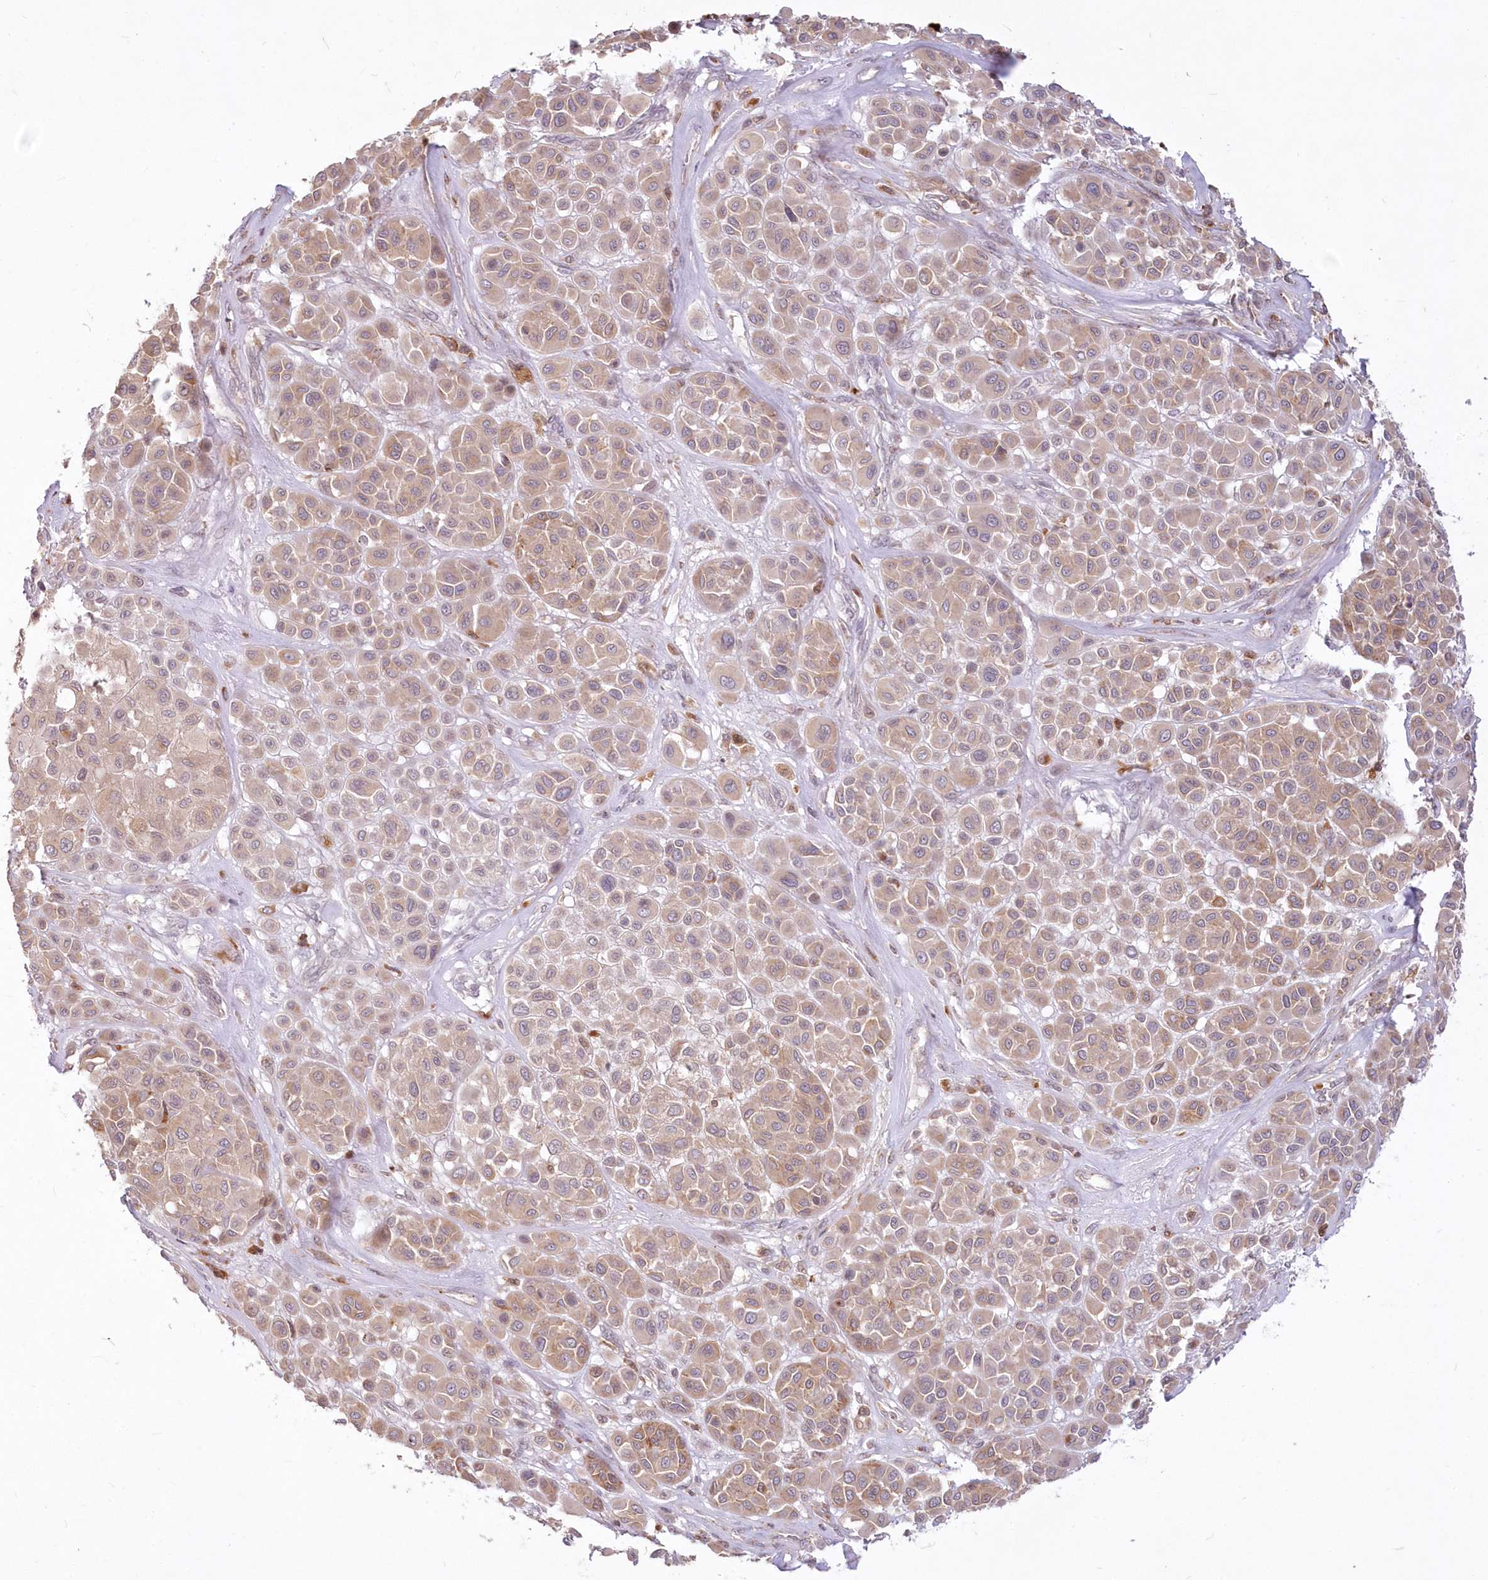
{"staining": {"intensity": "weak", "quantity": ">75%", "location": "cytoplasmic/membranous"}, "tissue": "melanoma", "cell_type": "Tumor cells", "image_type": "cancer", "snomed": [{"axis": "morphology", "description": "Malignant melanoma, Metastatic site"}, {"axis": "topography", "description": "Soft tissue"}], "caption": "A high-resolution histopathology image shows immunohistochemistry staining of melanoma, which displays weak cytoplasmic/membranous staining in approximately >75% of tumor cells. (DAB IHC, brown staining for protein, blue staining for nuclei).", "gene": "MTMR3", "patient": {"sex": "male", "age": 41}}